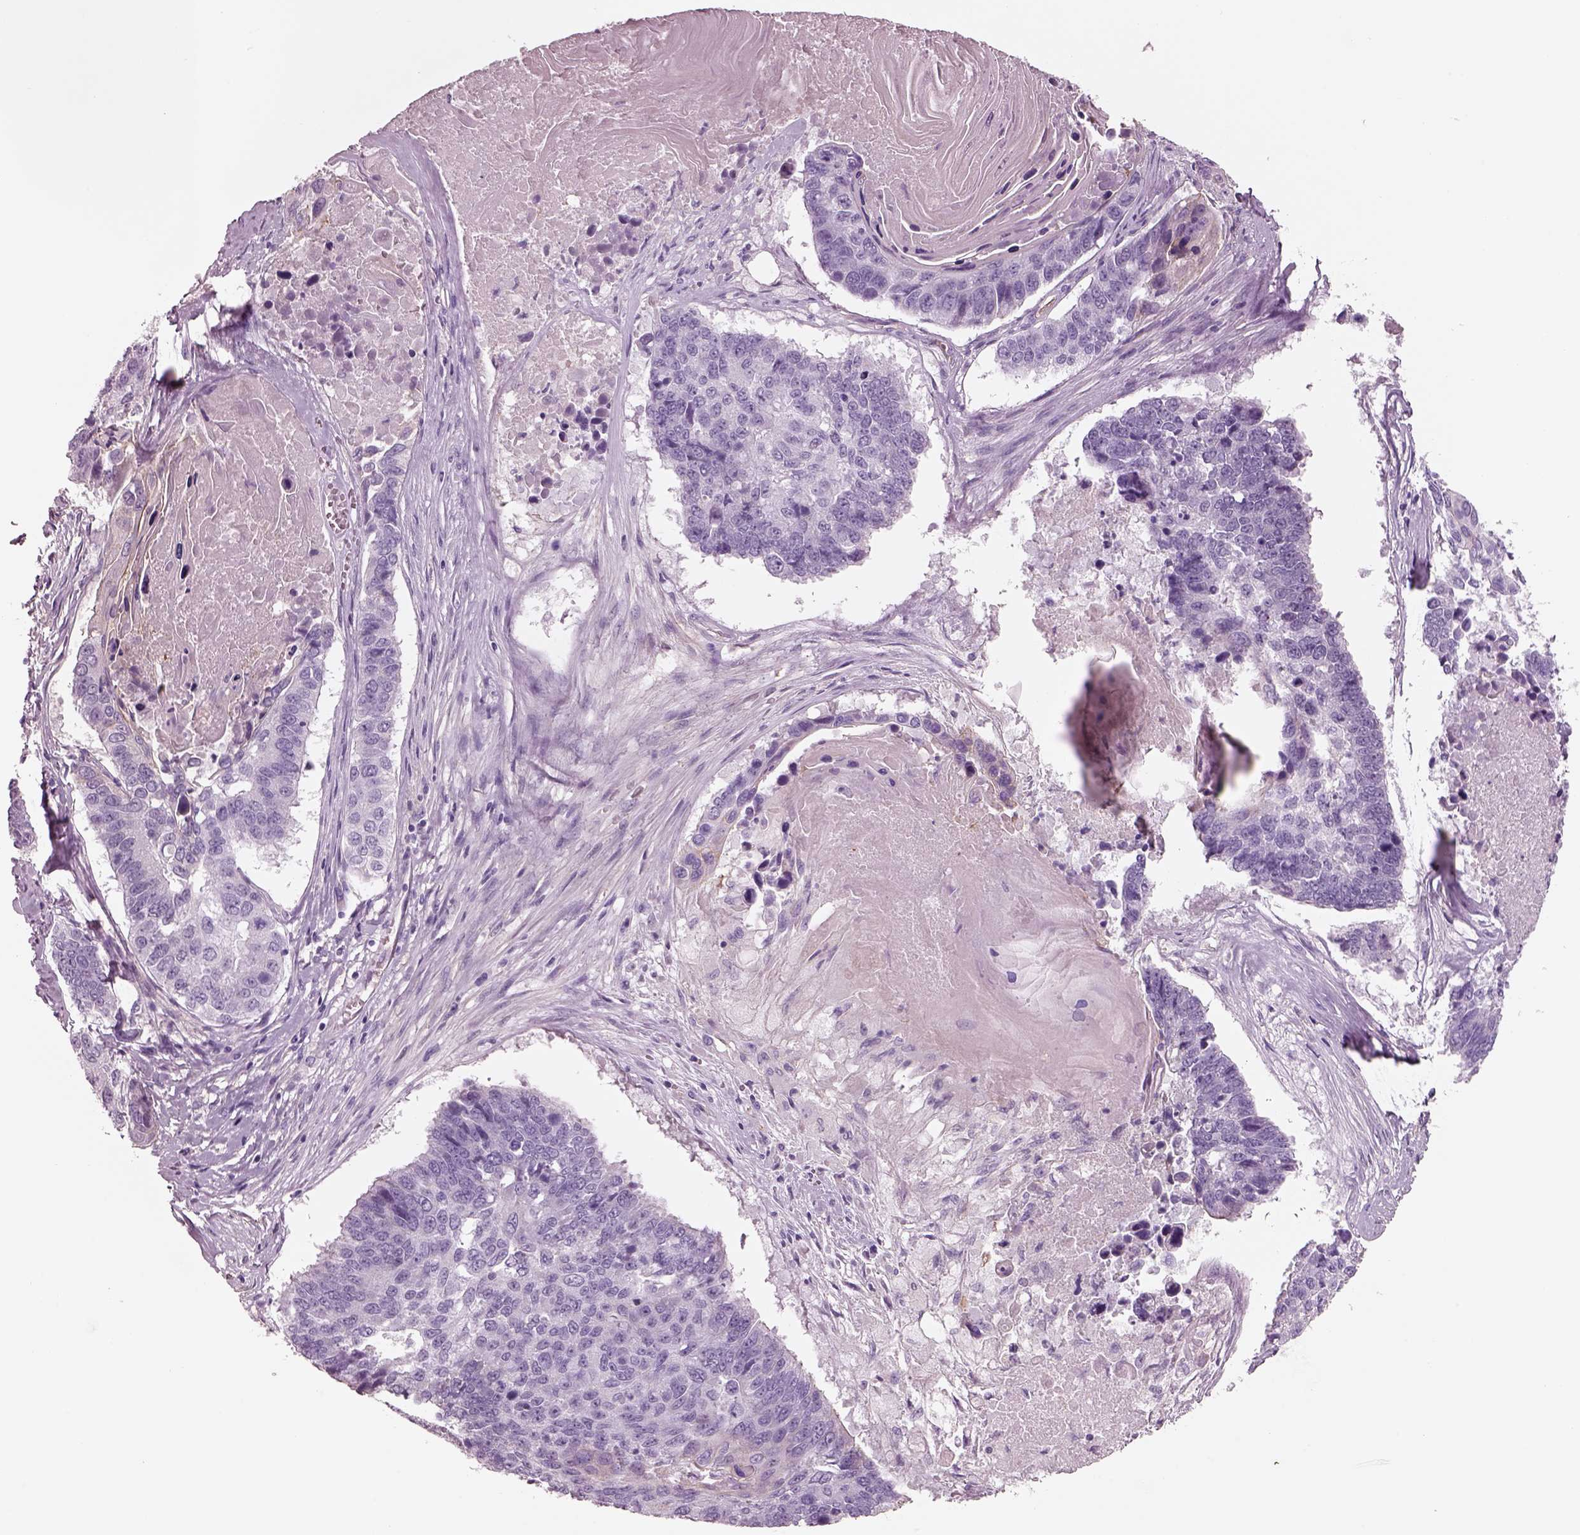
{"staining": {"intensity": "negative", "quantity": "none", "location": "none"}, "tissue": "lung cancer", "cell_type": "Tumor cells", "image_type": "cancer", "snomed": [{"axis": "morphology", "description": "Squamous cell carcinoma, NOS"}, {"axis": "topography", "description": "Lung"}], "caption": "High power microscopy histopathology image of an IHC image of squamous cell carcinoma (lung), revealing no significant expression in tumor cells. (DAB (3,3'-diaminobenzidine) IHC with hematoxylin counter stain).", "gene": "IGLL1", "patient": {"sex": "male", "age": 73}}